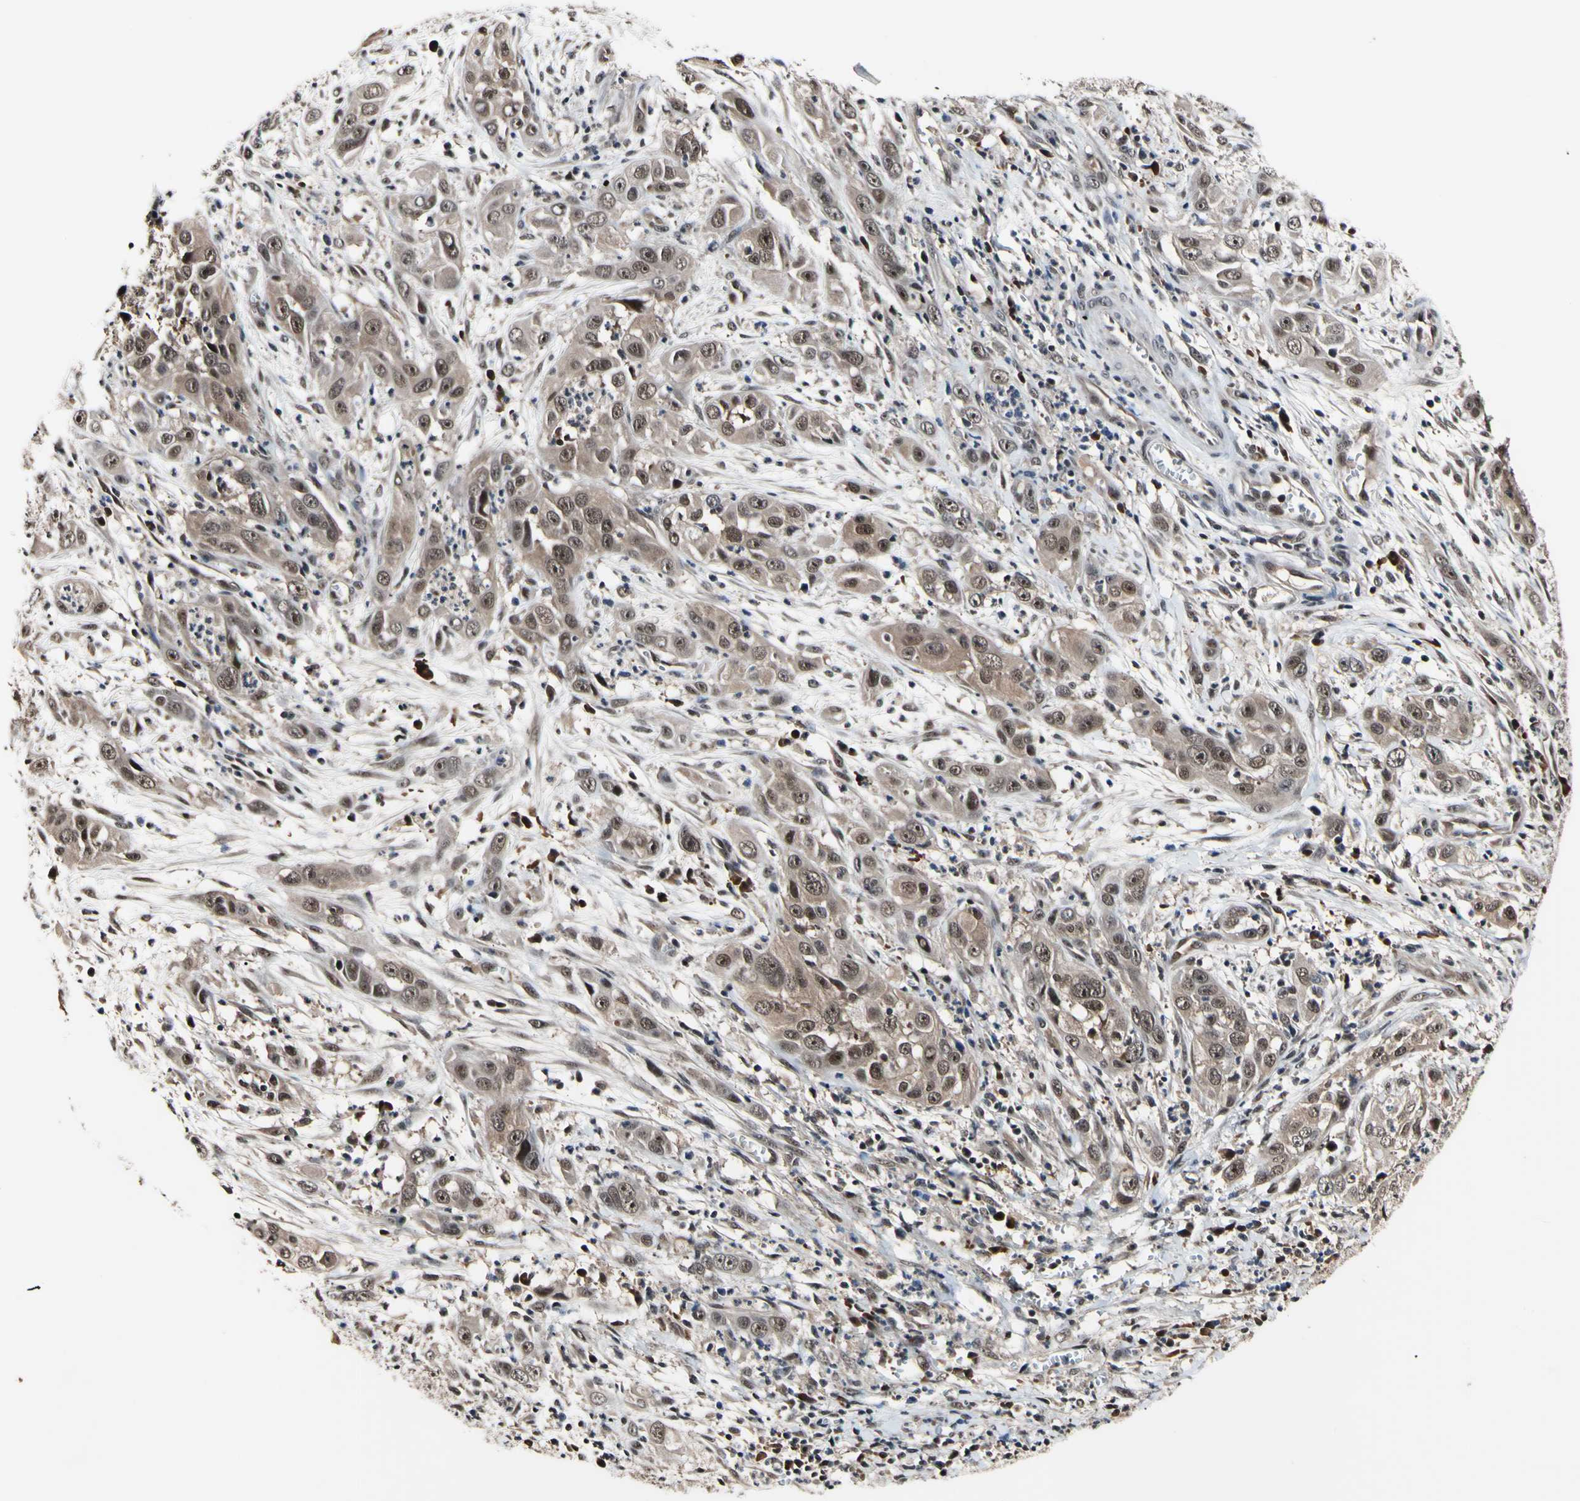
{"staining": {"intensity": "moderate", "quantity": ">75%", "location": "cytoplasmic/membranous,nuclear"}, "tissue": "cervical cancer", "cell_type": "Tumor cells", "image_type": "cancer", "snomed": [{"axis": "morphology", "description": "Squamous cell carcinoma, NOS"}, {"axis": "topography", "description": "Cervix"}], "caption": "Immunohistochemistry (IHC) (DAB) staining of human cervical squamous cell carcinoma shows moderate cytoplasmic/membranous and nuclear protein expression in about >75% of tumor cells.", "gene": "PSMD10", "patient": {"sex": "female", "age": 32}}